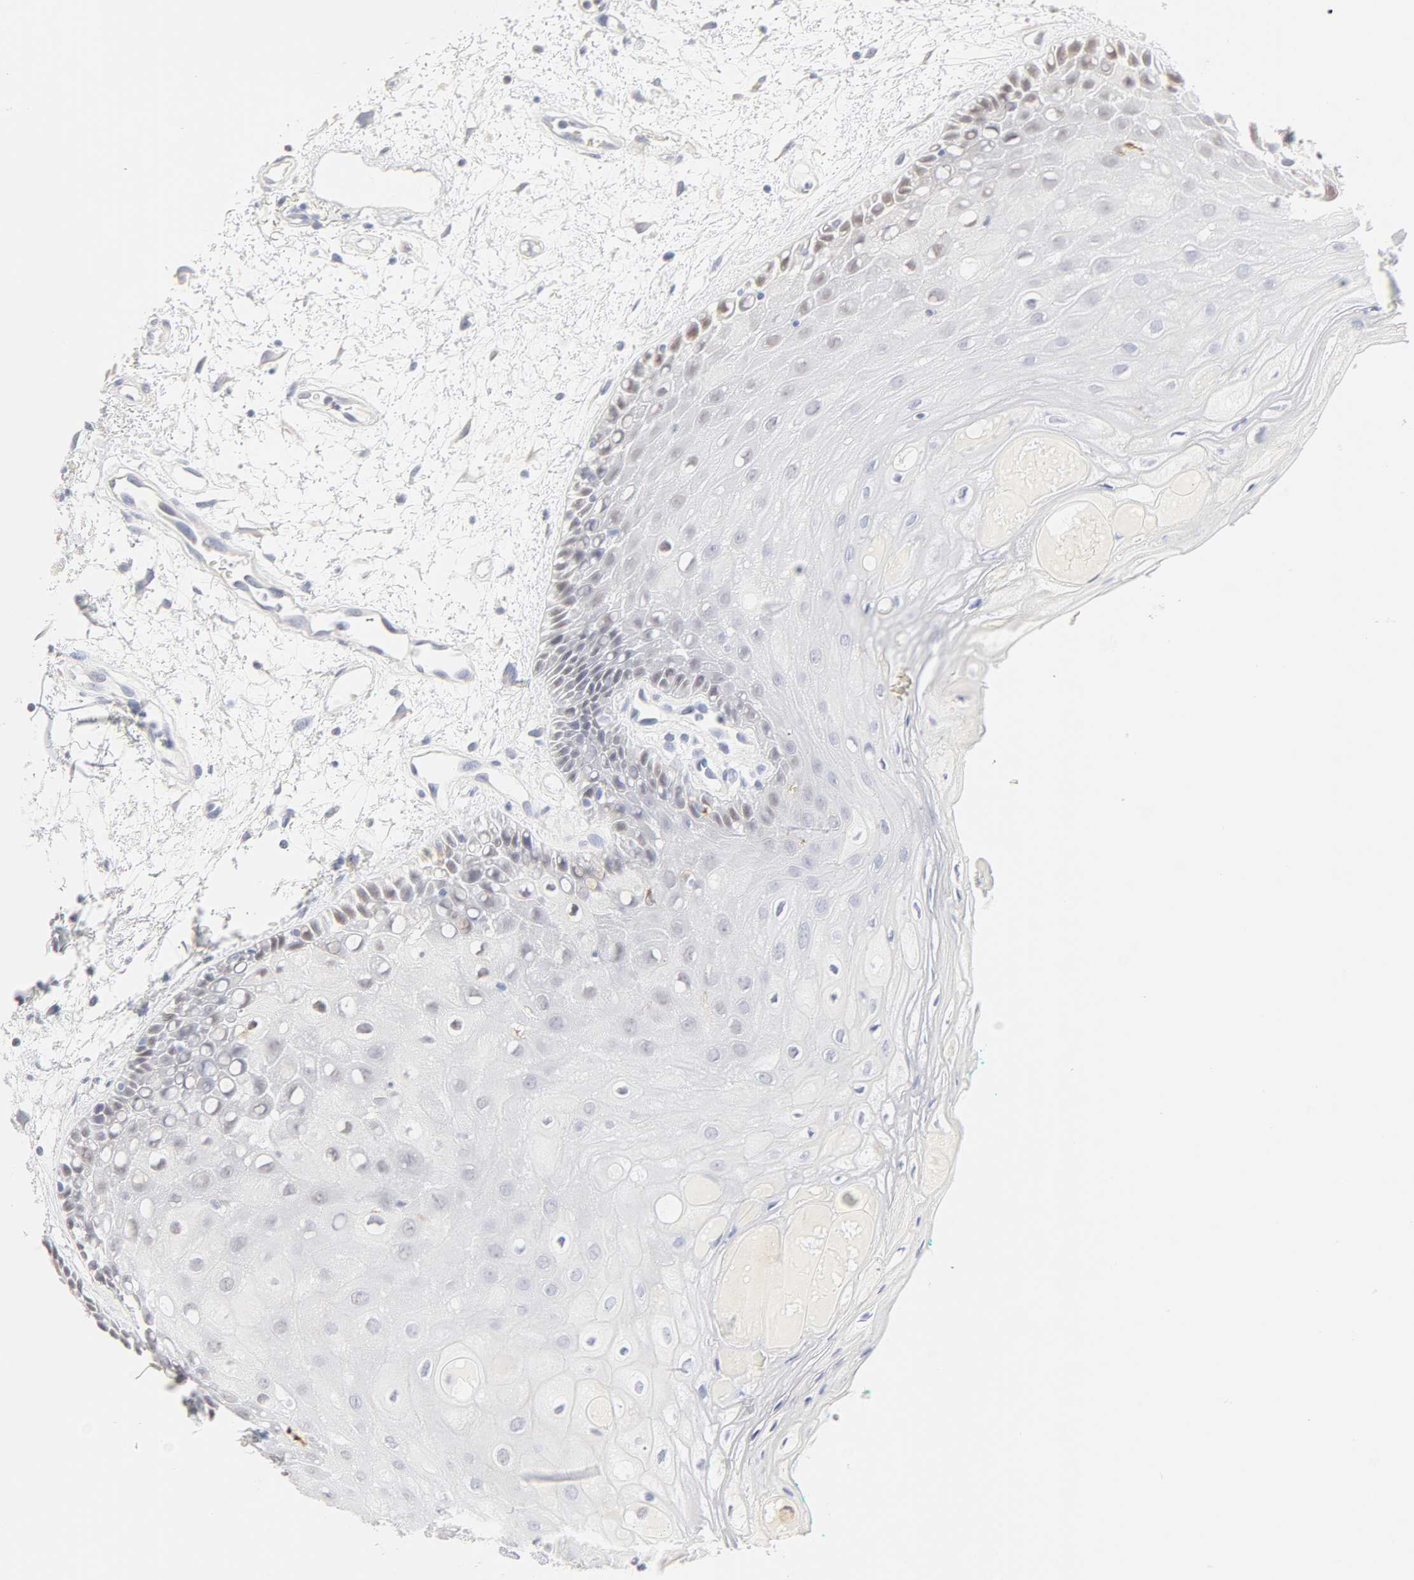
{"staining": {"intensity": "negative", "quantity": "none", "location": "none"}, "tissue": "oral mucosa", "cell_type": "Squamous epithelial cells", "image_type": "normal", "snomed": [{"axis": "morphology", "description": "Normal tissue, NOS"}, {"axis": "morphology", "description": "Squamous cell carcinoma, NOS"}, {"axis": "topography", "description": "Skeletal muscle"}, {"axis": "topography", "description": "Oral tissue"}, {"axis": "topography", "description": "Head-Neck"}], "caption": "The histopathology image displays no staining of squamous epithelial cells in benign oral mucosa.", "gene": "FCGBP", "patient": {"sex": "female", "age": 84}}